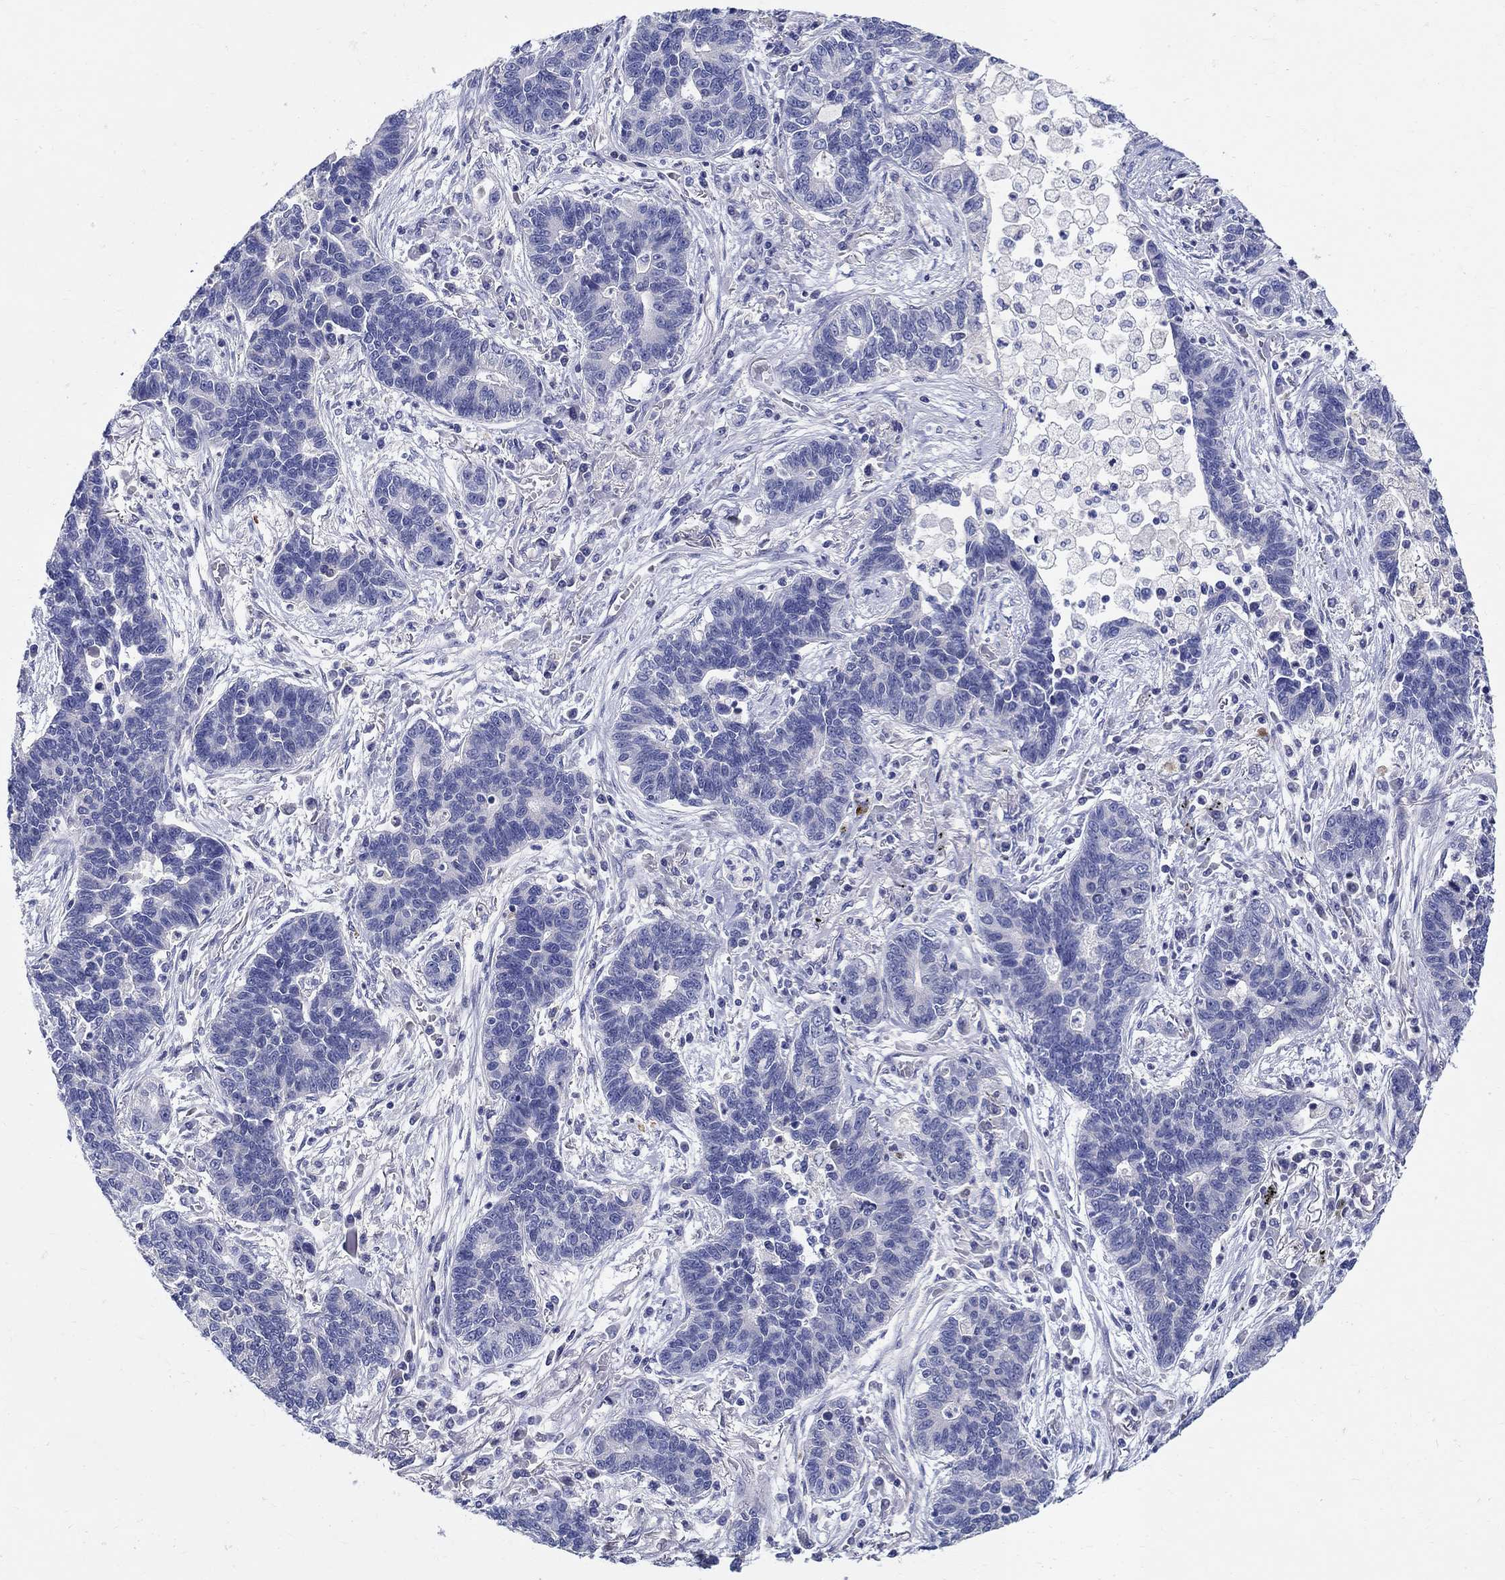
{"staining": {"intensity": "negative", "quantity": "none", "location": "none"}, "tissue": "lung cancer", "cell_type": "Tumor cells", "image_type": "cancer", "snomed": [{"axis": "morphology", "description": "Adenocarcinoma, NOS"}, {"axis": "topography", "description": "Lung"}], "caption": "Immunohistochemistry (IHC) histopathology image of neoplastic tissue: lung cancer stained with DAB (3,3'-diaminobenzidine) exhibits no significant protein expression in tumor cells.", "gene": "CRYGD", "patient": {"sex": "female", "age": 57}}